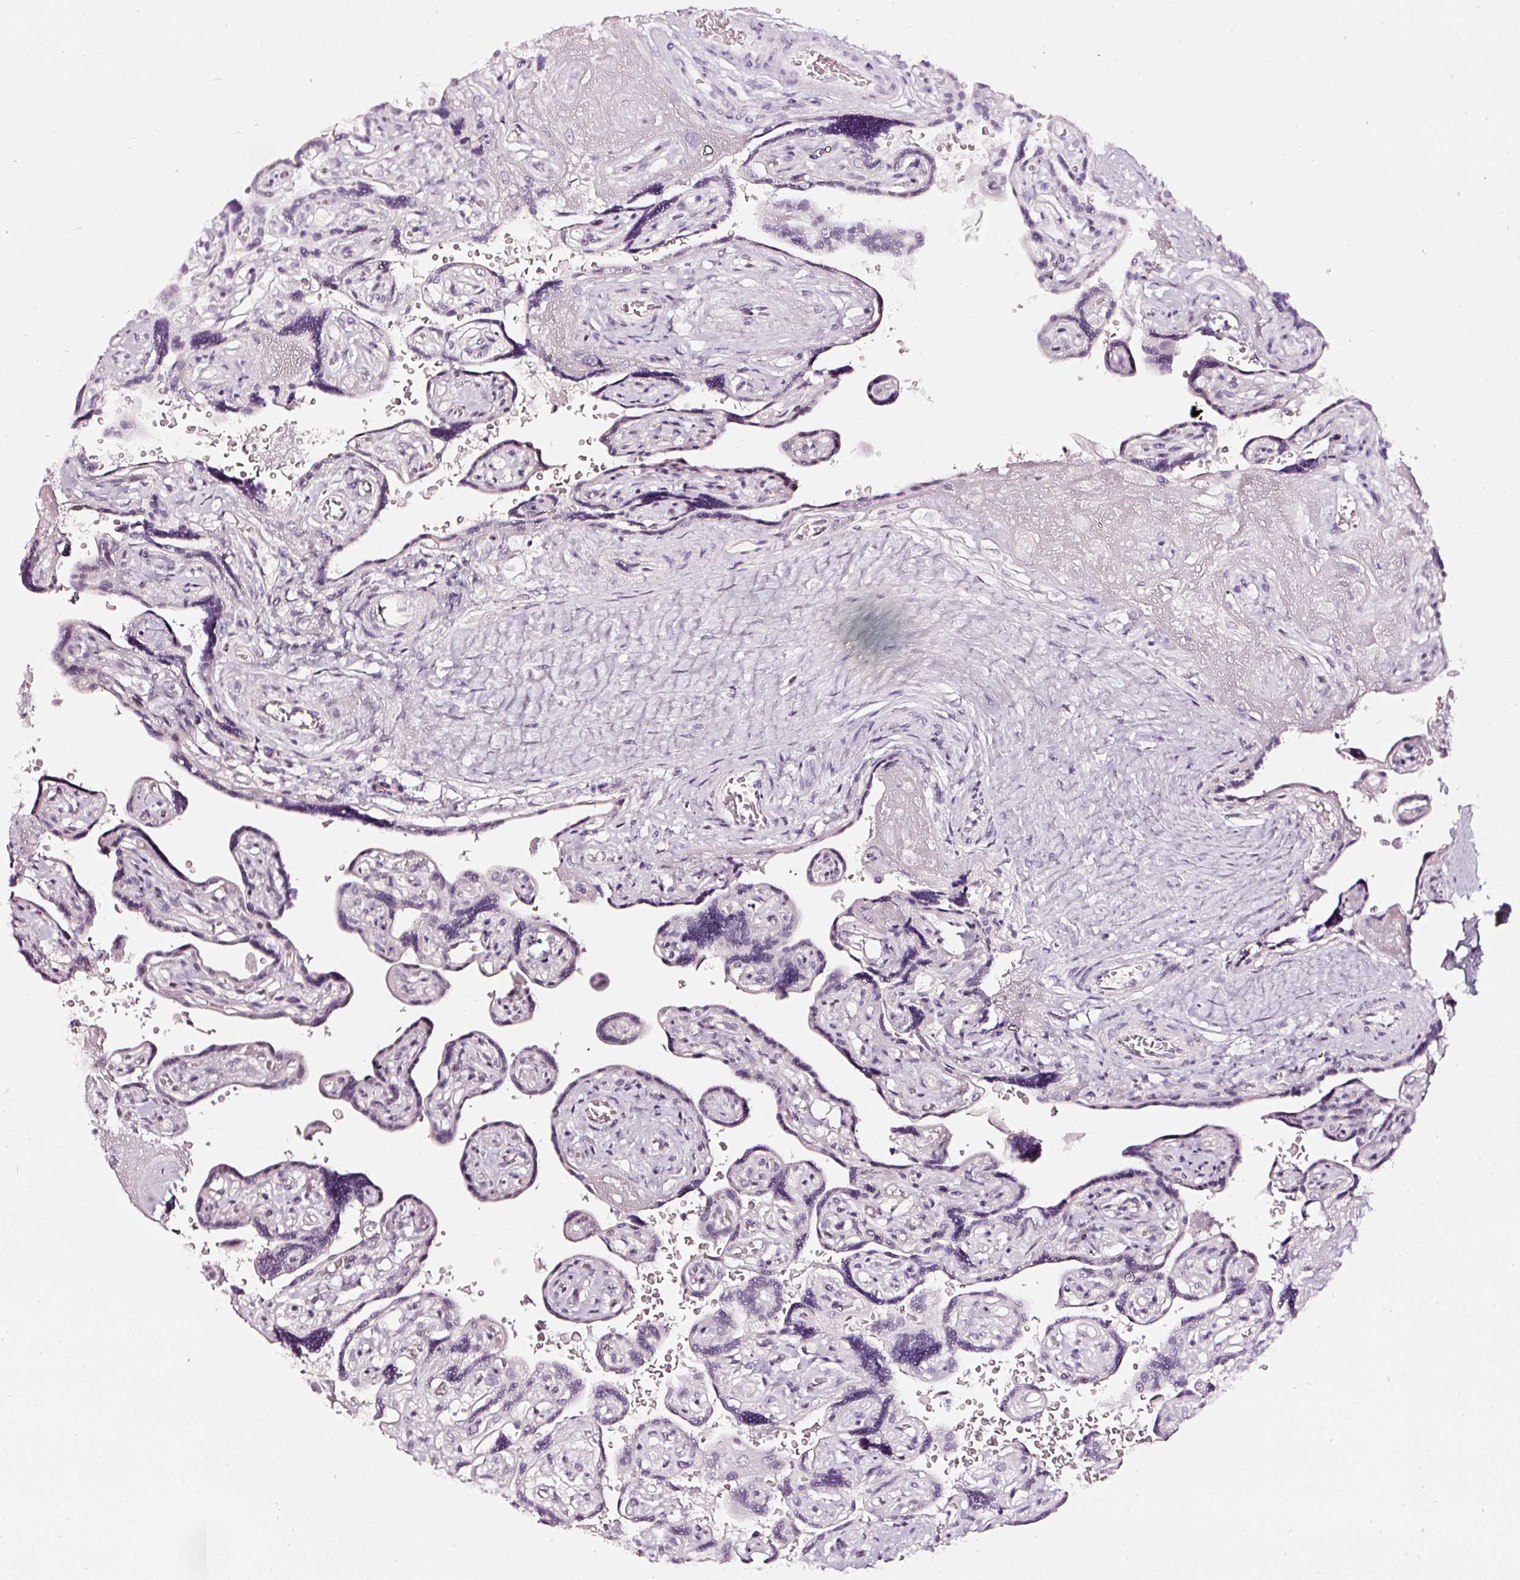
{"staining": {"intensity": "negative", "quantity": "none", "location": "none"}, "tissue": "placenta", "cell_type": "Trophoblastic cells", "image_type": "normal", "snomed": [{"axis": "morphology", "description": "Normal tissue, NOS"}, {"axis": "topography", "description": "Placenta"}], "caption": "This is a image of immunohistochemistry staining of normal placenta, which shows no staining in trophoblastic cells.", "gene": "CNP", "patient": {"sex": "female", "age": 32}}